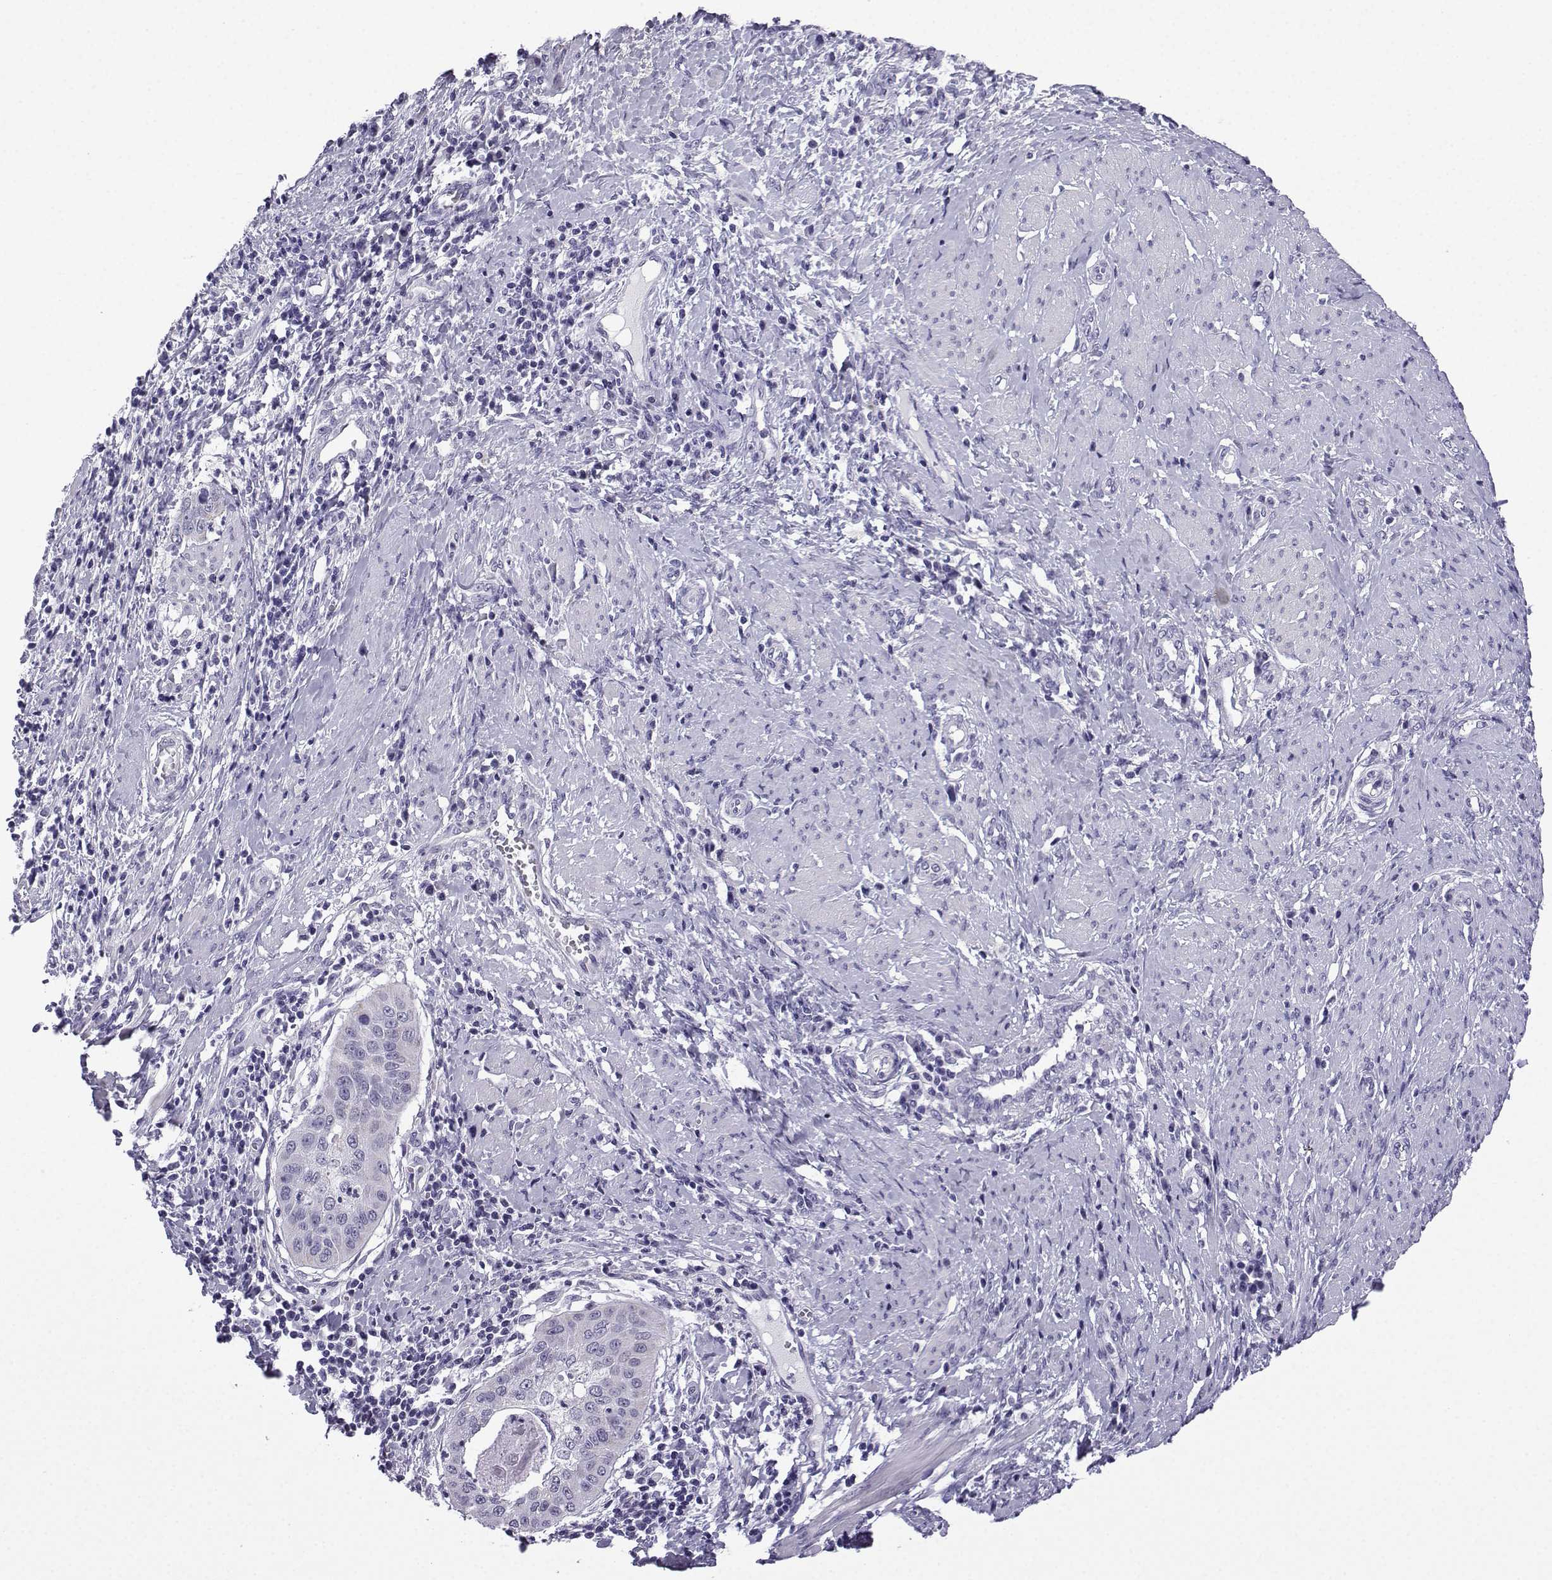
{"staining": {"intensity": "negative", "quantity": "none", "location": "none"}, "tissue": "cervical cancer", "cell_type": "Tumor cells", "image_type": "cancer", "snomed": [{"axis": "morphology", "description": "Squamous cell carcinoma, NOS"}, {"axis": "topography", "description": "Cervix"}], "caption": "Photomicrograph shows no protein positivity in tumor cells of cervical cancer (squamous cell carcinoma) tissue.", "gene": "ACRBP", "patient": {"sex": "female", "age": 39}}